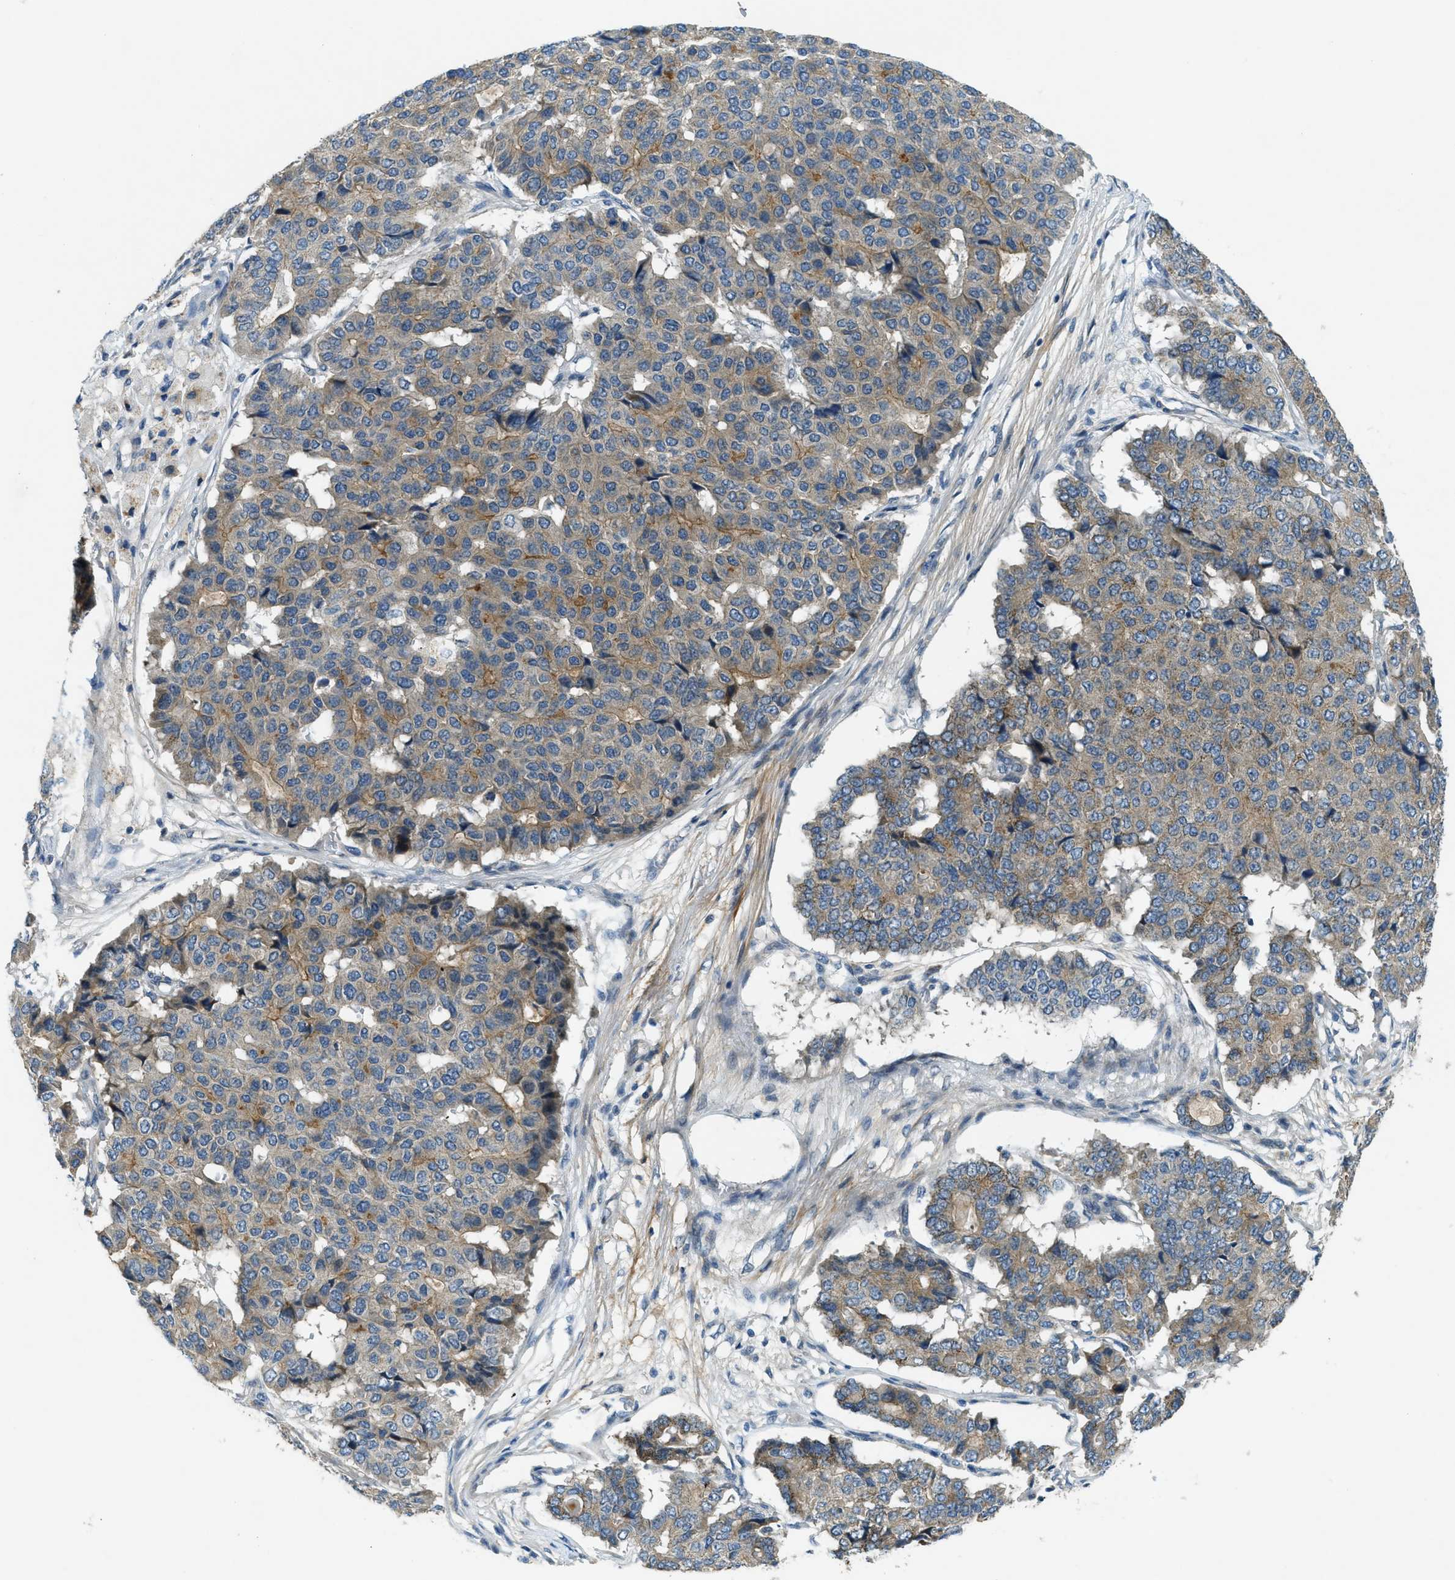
{"staining": {"intensity": "moderate", "quantity": "<25%", "location": "cytoplasmic/membranous"}, "tissue": "pancreatic cancer", "cell_type": "Tumor cells", "image_type": "cancer", "snomed": [{"axis": "morphology", "description": "Adenocarcinoma, NOS"}, {"axis": "topography", "description": "Pancreas"}], "caption": "Immunohistochemistry (IHC) photomicrograph of neoplastic tissue: pancreatic cancer (adenocarcinoma) stained using IHC displays low levels of moderate protein expression localized specifically in the cytoplasmic/membranous of tumor cells, appearing as a cytoplasmic/membranous brown color.", "gene": "SNX14", "patient": {"sex": "male", "age": 50}}